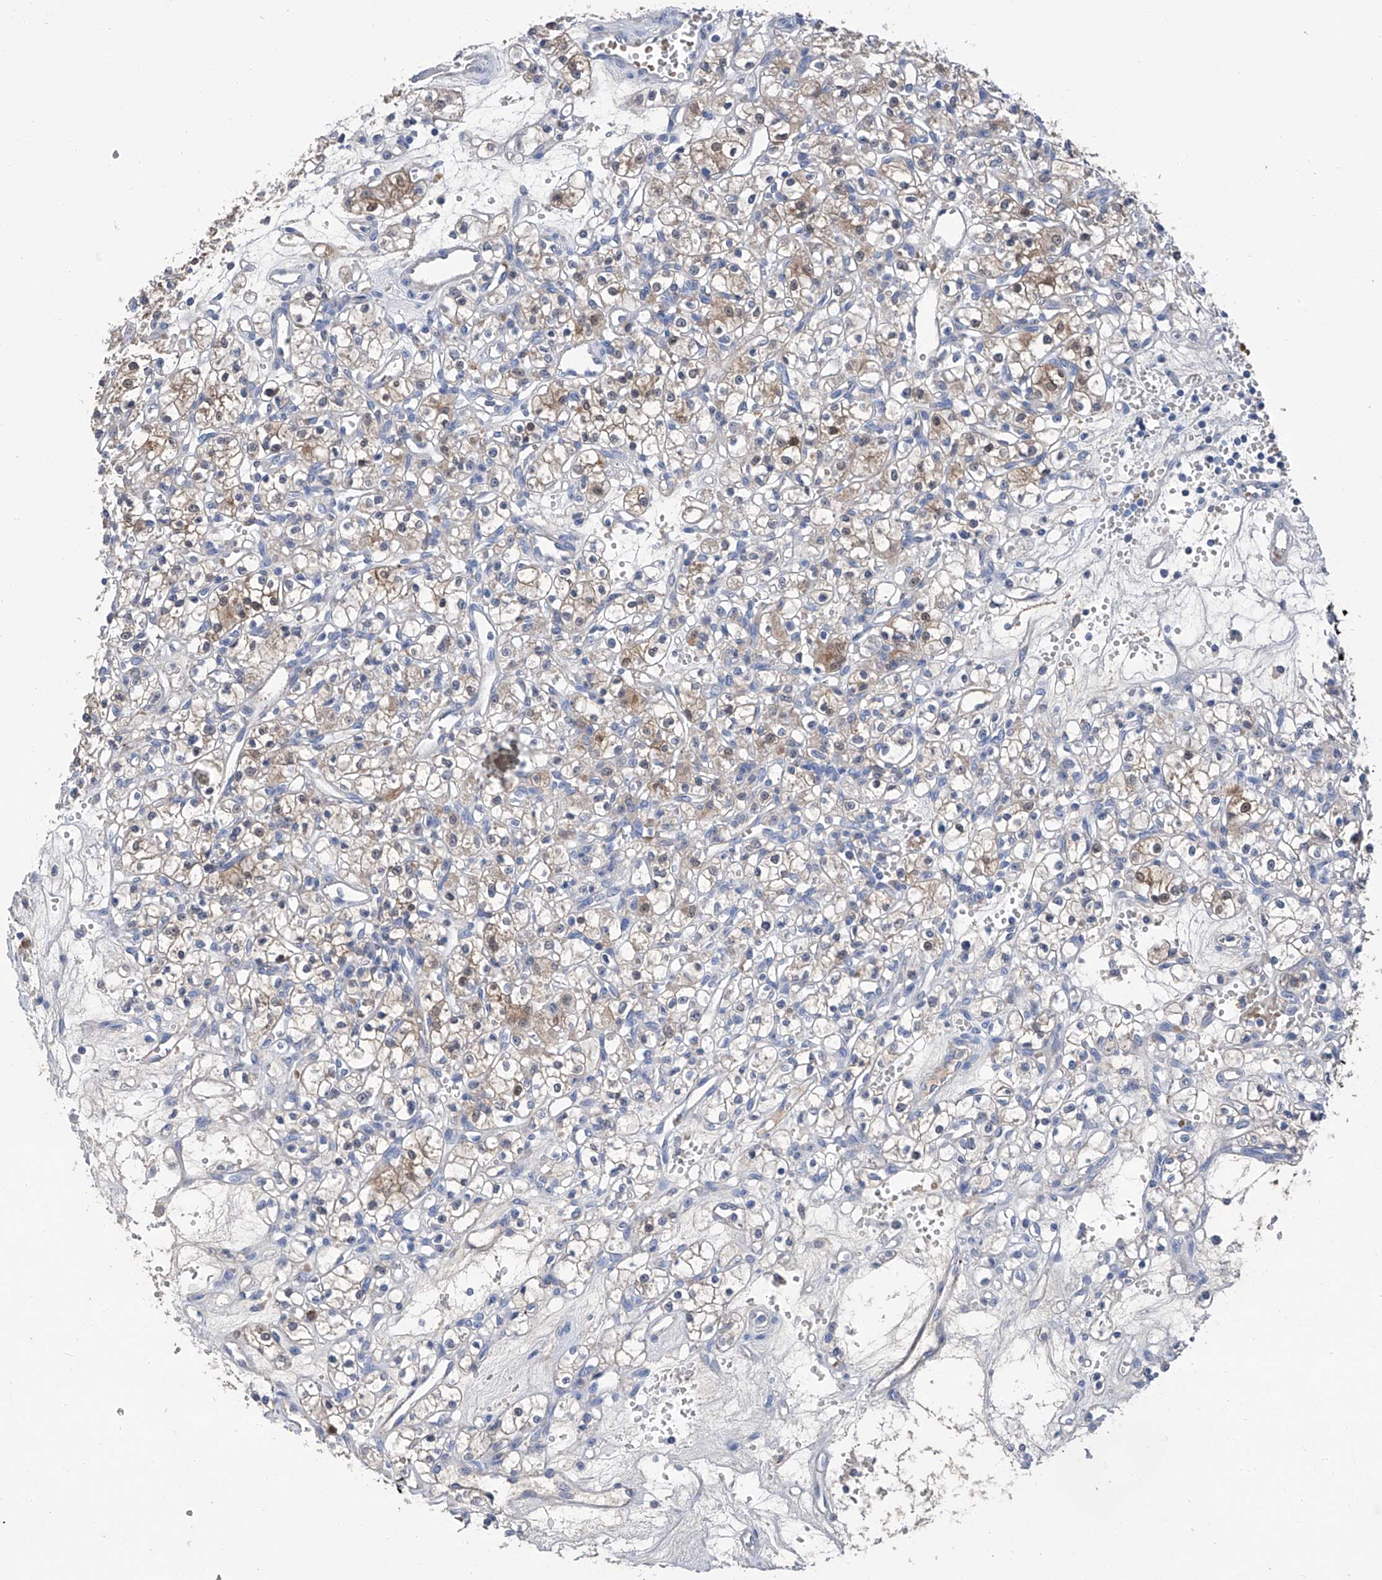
{"staining": {"intensity": "weak", "quantity": "25%-75%", "location": "cytoplasmic/membranous"}, "tissue": "renal cancer", "cell_type": "Tumor cells", "image_type": "cancer", "snomed": [{"axis": "morphology", "description": "Adenocarcinoma, NOS"}, {"axis": "topography", "description": "Kidney"}], "caption": "This photomicrograph demonstrates renal cancer (adenocarcinoma) stained with IHC to label a protein in brown. The cytoplasmic/membranous of tumor cells show weak positivity for the protein. Nuclei are counter-stained blue.", "gene": "GPT", "patient": {"sex": "female", "age": 59}}